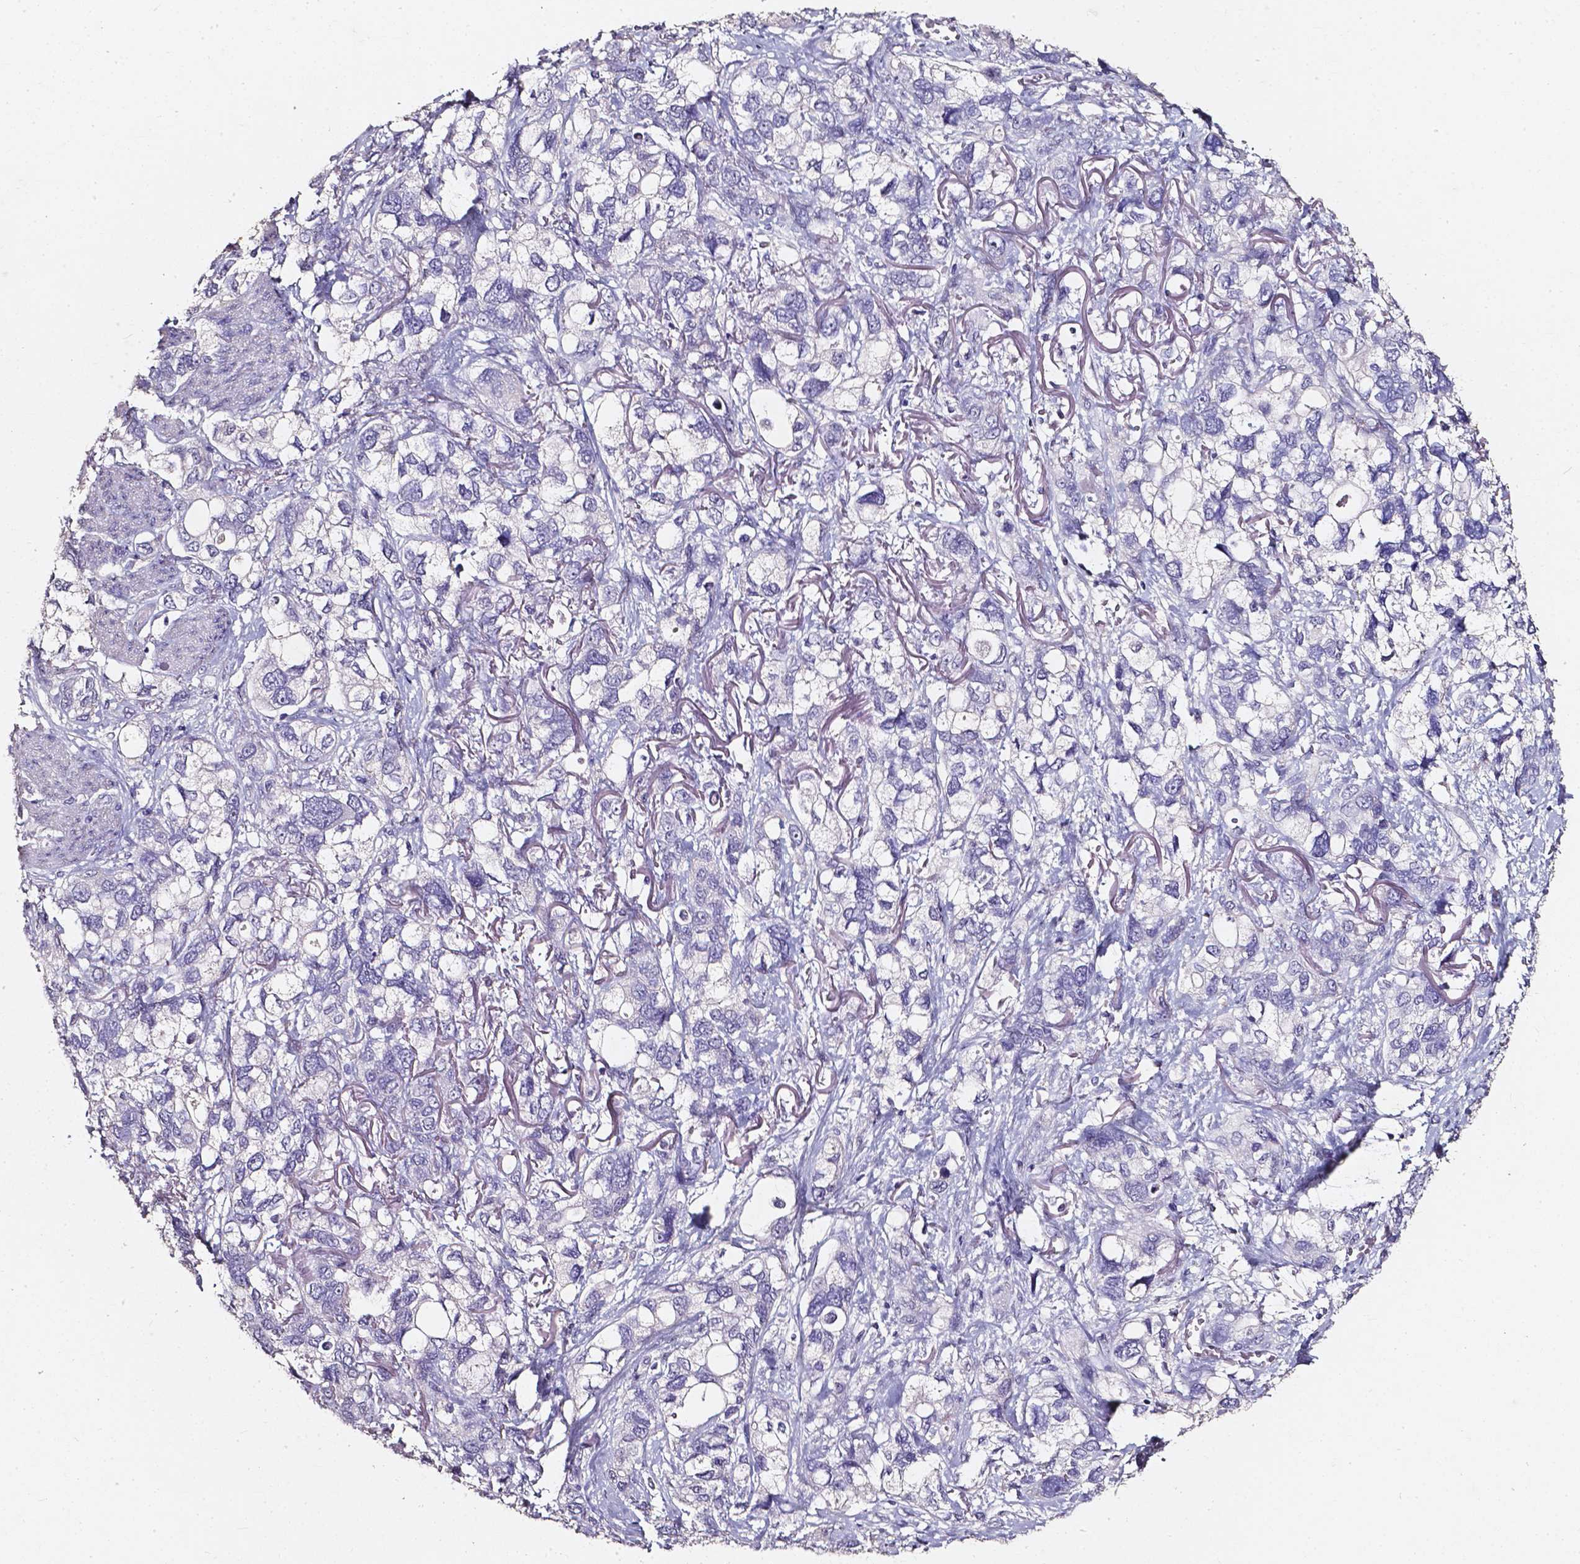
{"staining": {"intensity": "negative", "quantity": "none", "location": "none"}, "tissue": "stomach cancer", "cell_type": "Tumor cells", "image_type": "cancer", "snomed": [{"axis": "morphology", "description": "Adenocarcinoma, NOS"}, {"axis": "topography", "description": "Stomach, upper"}], "caption": "High magnification brightfield microscopy of adenocarcinoma (stomach) stained with DAB (brown) and counterstained with hematoxylin (blue): tumor cells show no significant positivity.", "gene": "AKR1B10", "patient": {"sex": "female", "age": 81}}